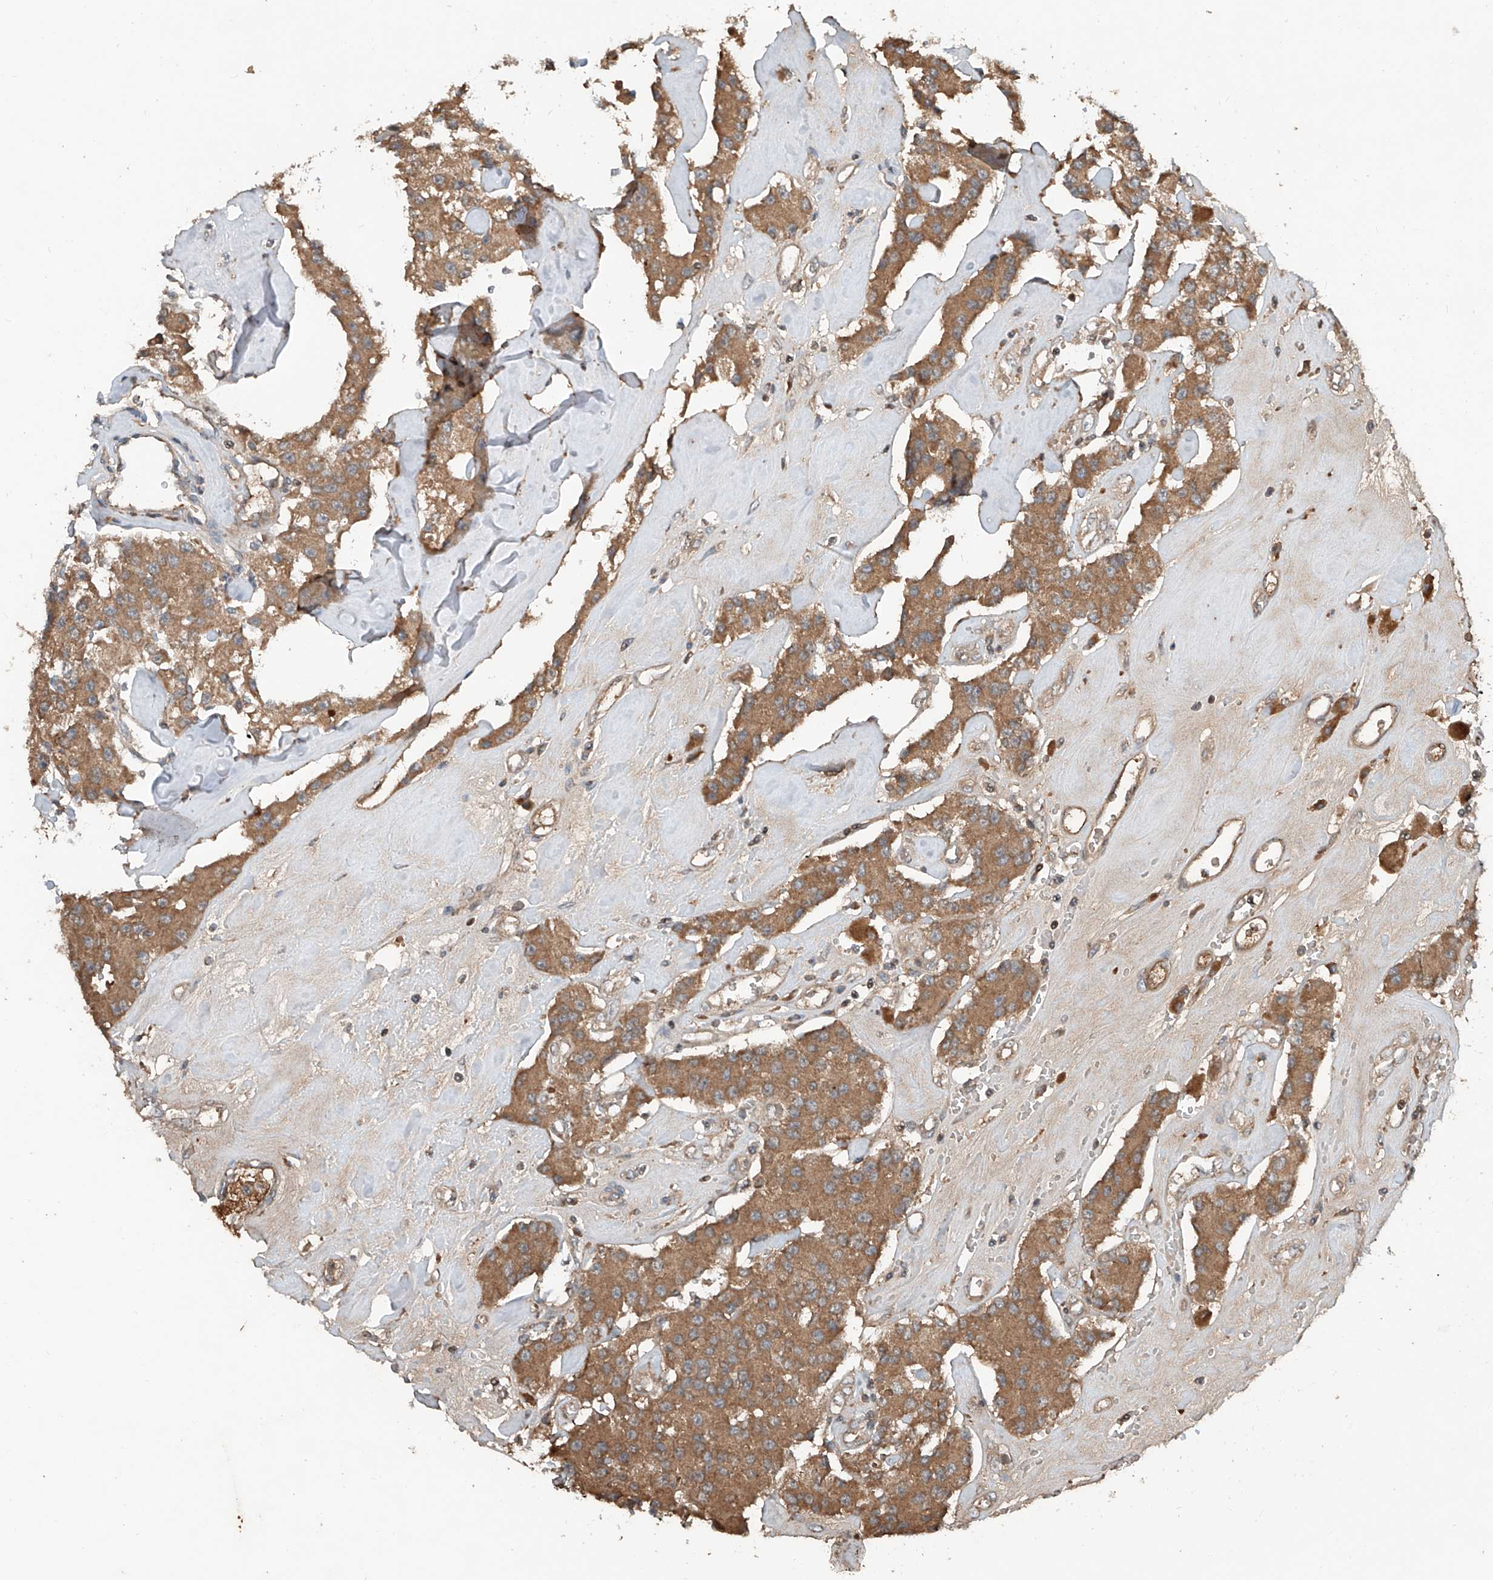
{"staining": {"intensity": "moderate", "quantity": ">75%", "location": "cytoplasmic/membranous"}, "tissue": "carcinoid", "cell_type": "Tumor cells", "image_type": "cancer", "snomed": [{"axis": "morphology", "description": "Carcinoid, malignant, NOS"}, {"axis": "topography", "description": "Pancreas"}], "caption": "This is a photomicrograph of immunohistochemistry staining of carcinoid, which shows moderate staining in the cytoplasmic/membranous of tumor cells.", "gene": "ADAM23", "patient": {"sex": "male", "age": 41}}